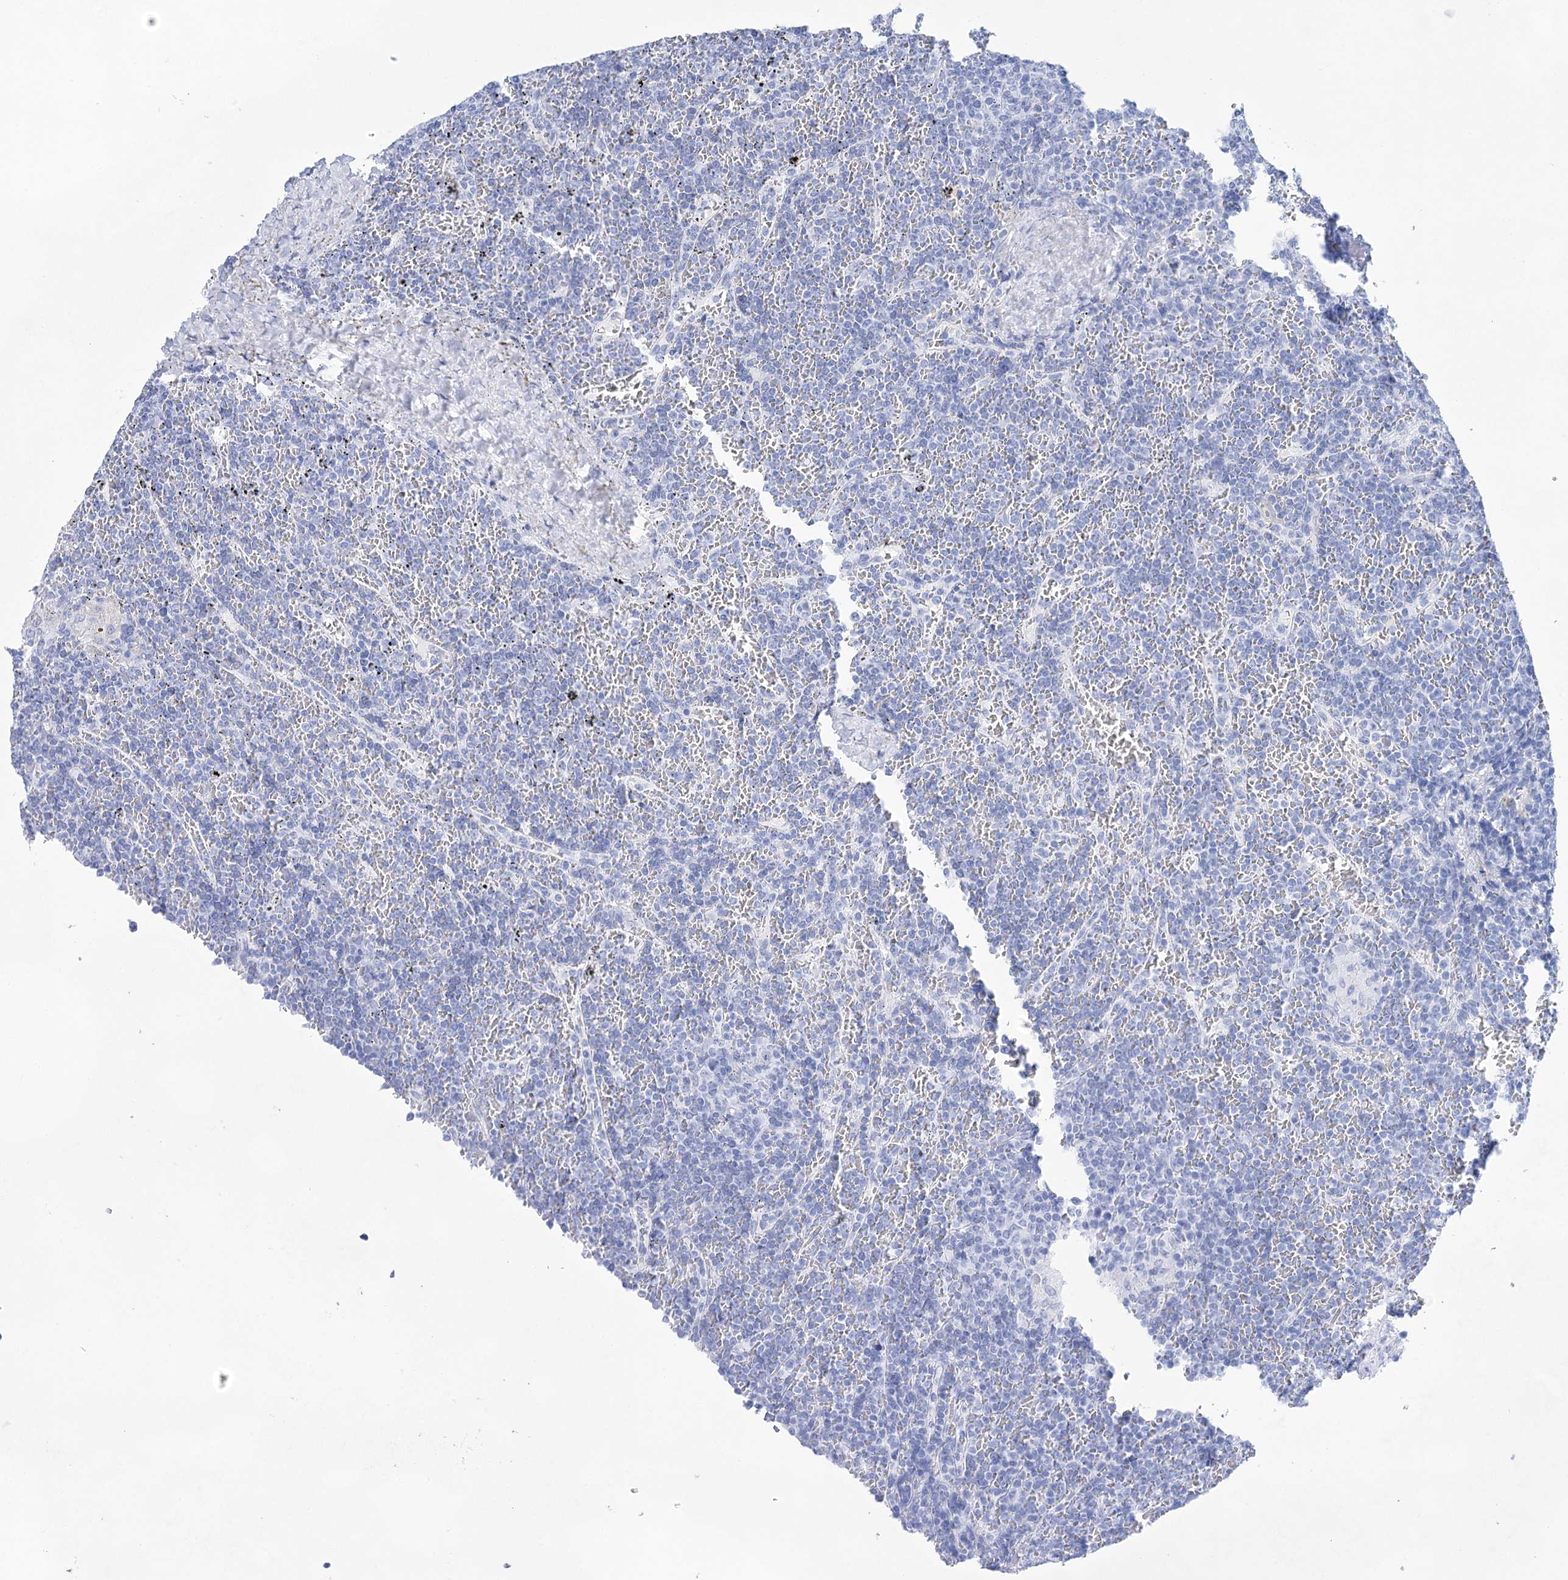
{"staining": {"intensity": "negative", "quantity": "none", "location": "none"}, "tissue": "lymphoma", "cell_type": "Tumor cells", "image_type": "cancer", "snomed": [{"axis": "morphology", "description": "Malignant lymphoma, non-Hodgkin's type, Low grade"}, {"axis": "topography", "description": "Spleen"}], "caption": "Photomicrograph shows no protein staining in tumor cells of low-grade malignant lymphoma, non-Hodgkin's type tissue.", "gene": "LALBA", "patient": {"sex": "female", "age": 19}}